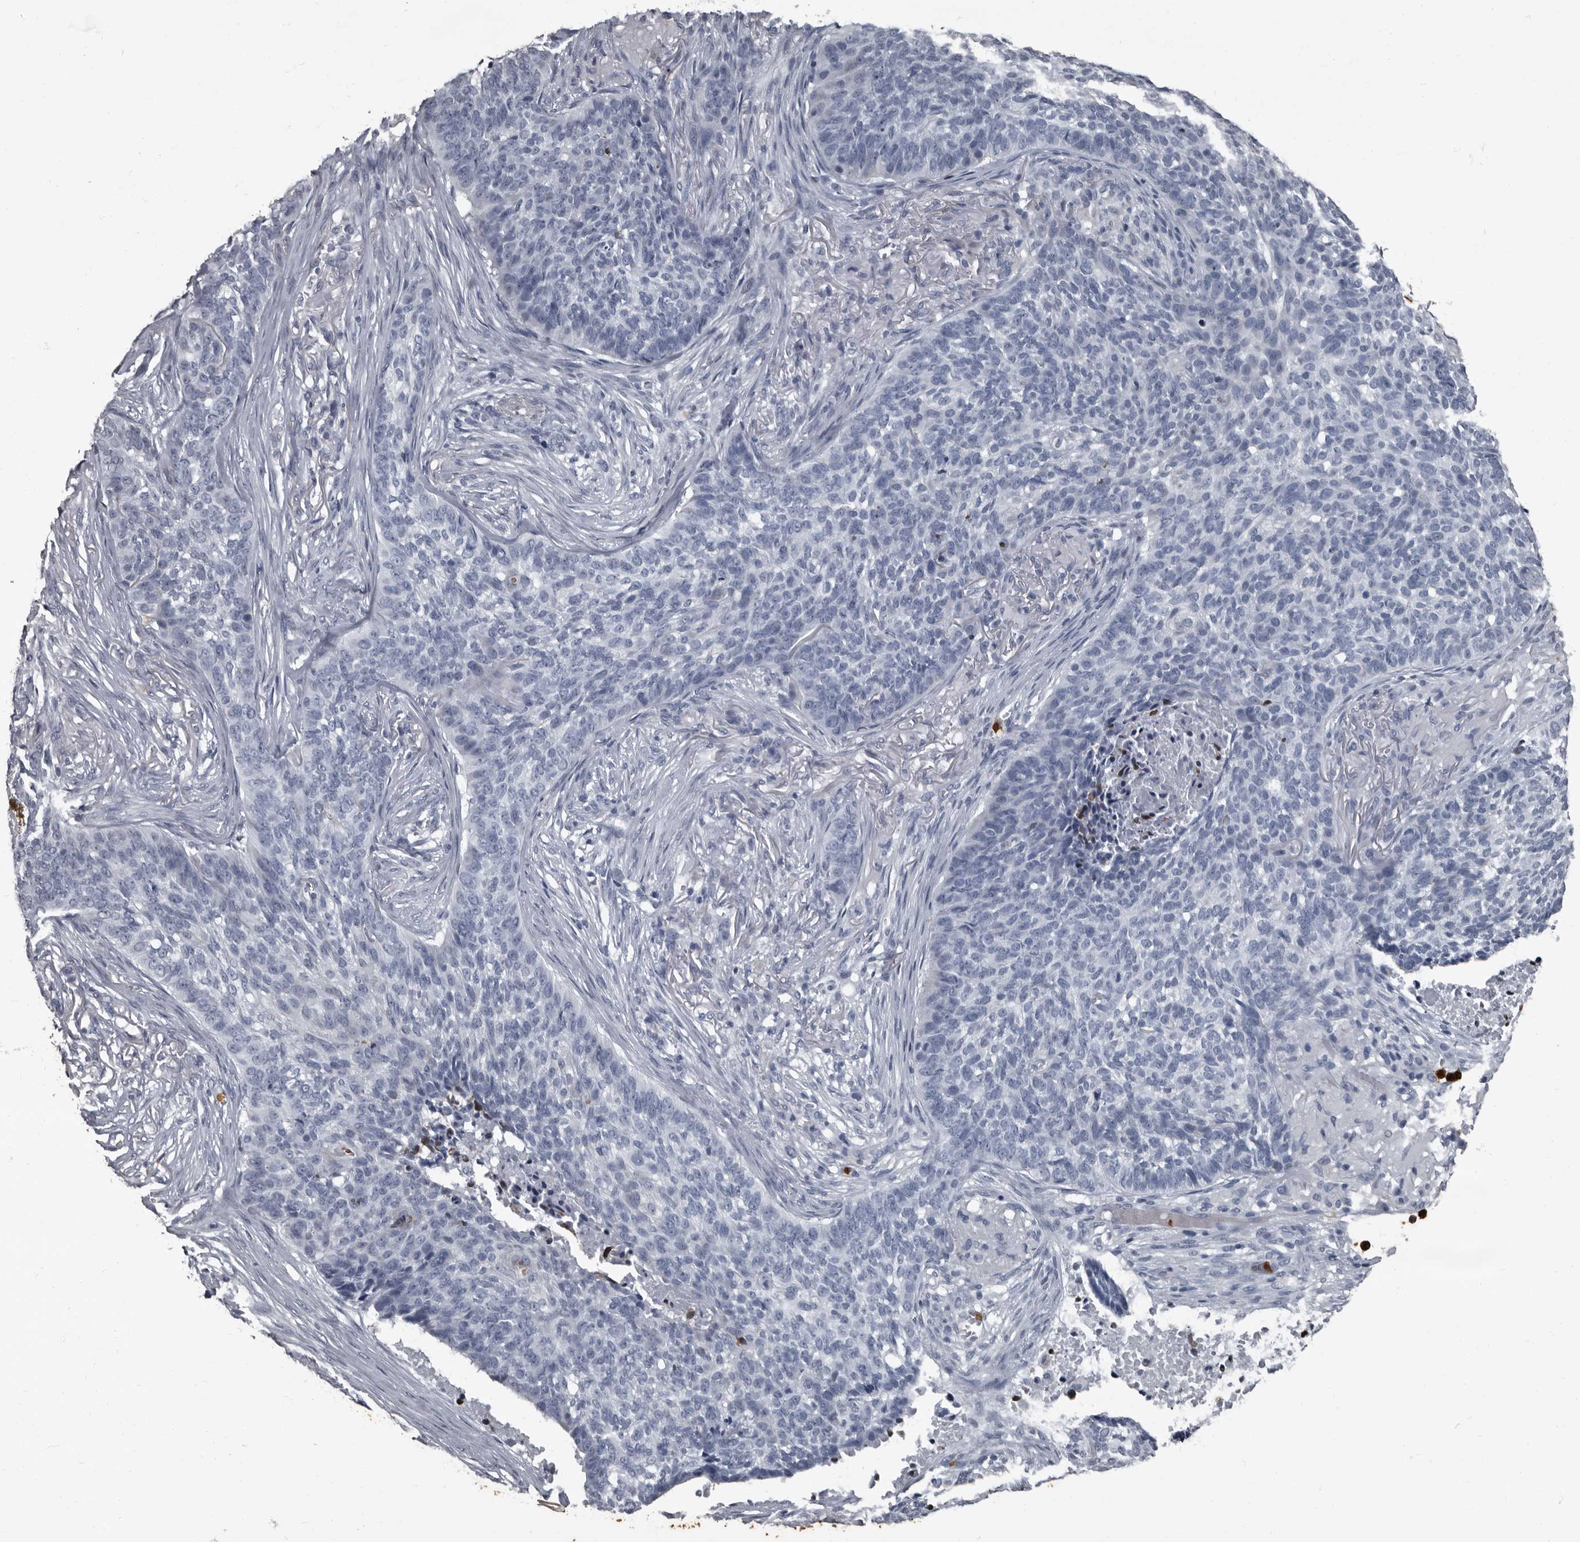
{"staining": {"intensity": "negative", "quantity": "none", "location": "none"}, "tissue": "skin cancer", "cell_type": "Tumor cells", "image_type": "cancer", "snomed": [{"axis": "morphology", "description": "Basal cell carcinoma"}, {"axis": "topography", "description": "Skin"}], "caption": "The immunohistochemistry (IHC) histopathology image has no significant expression in tumor cells of skin cancer (basal cell carcinoma) tissue.", "gene": "TPD52L1", "patient": {"sex": "male", "age": 85}}